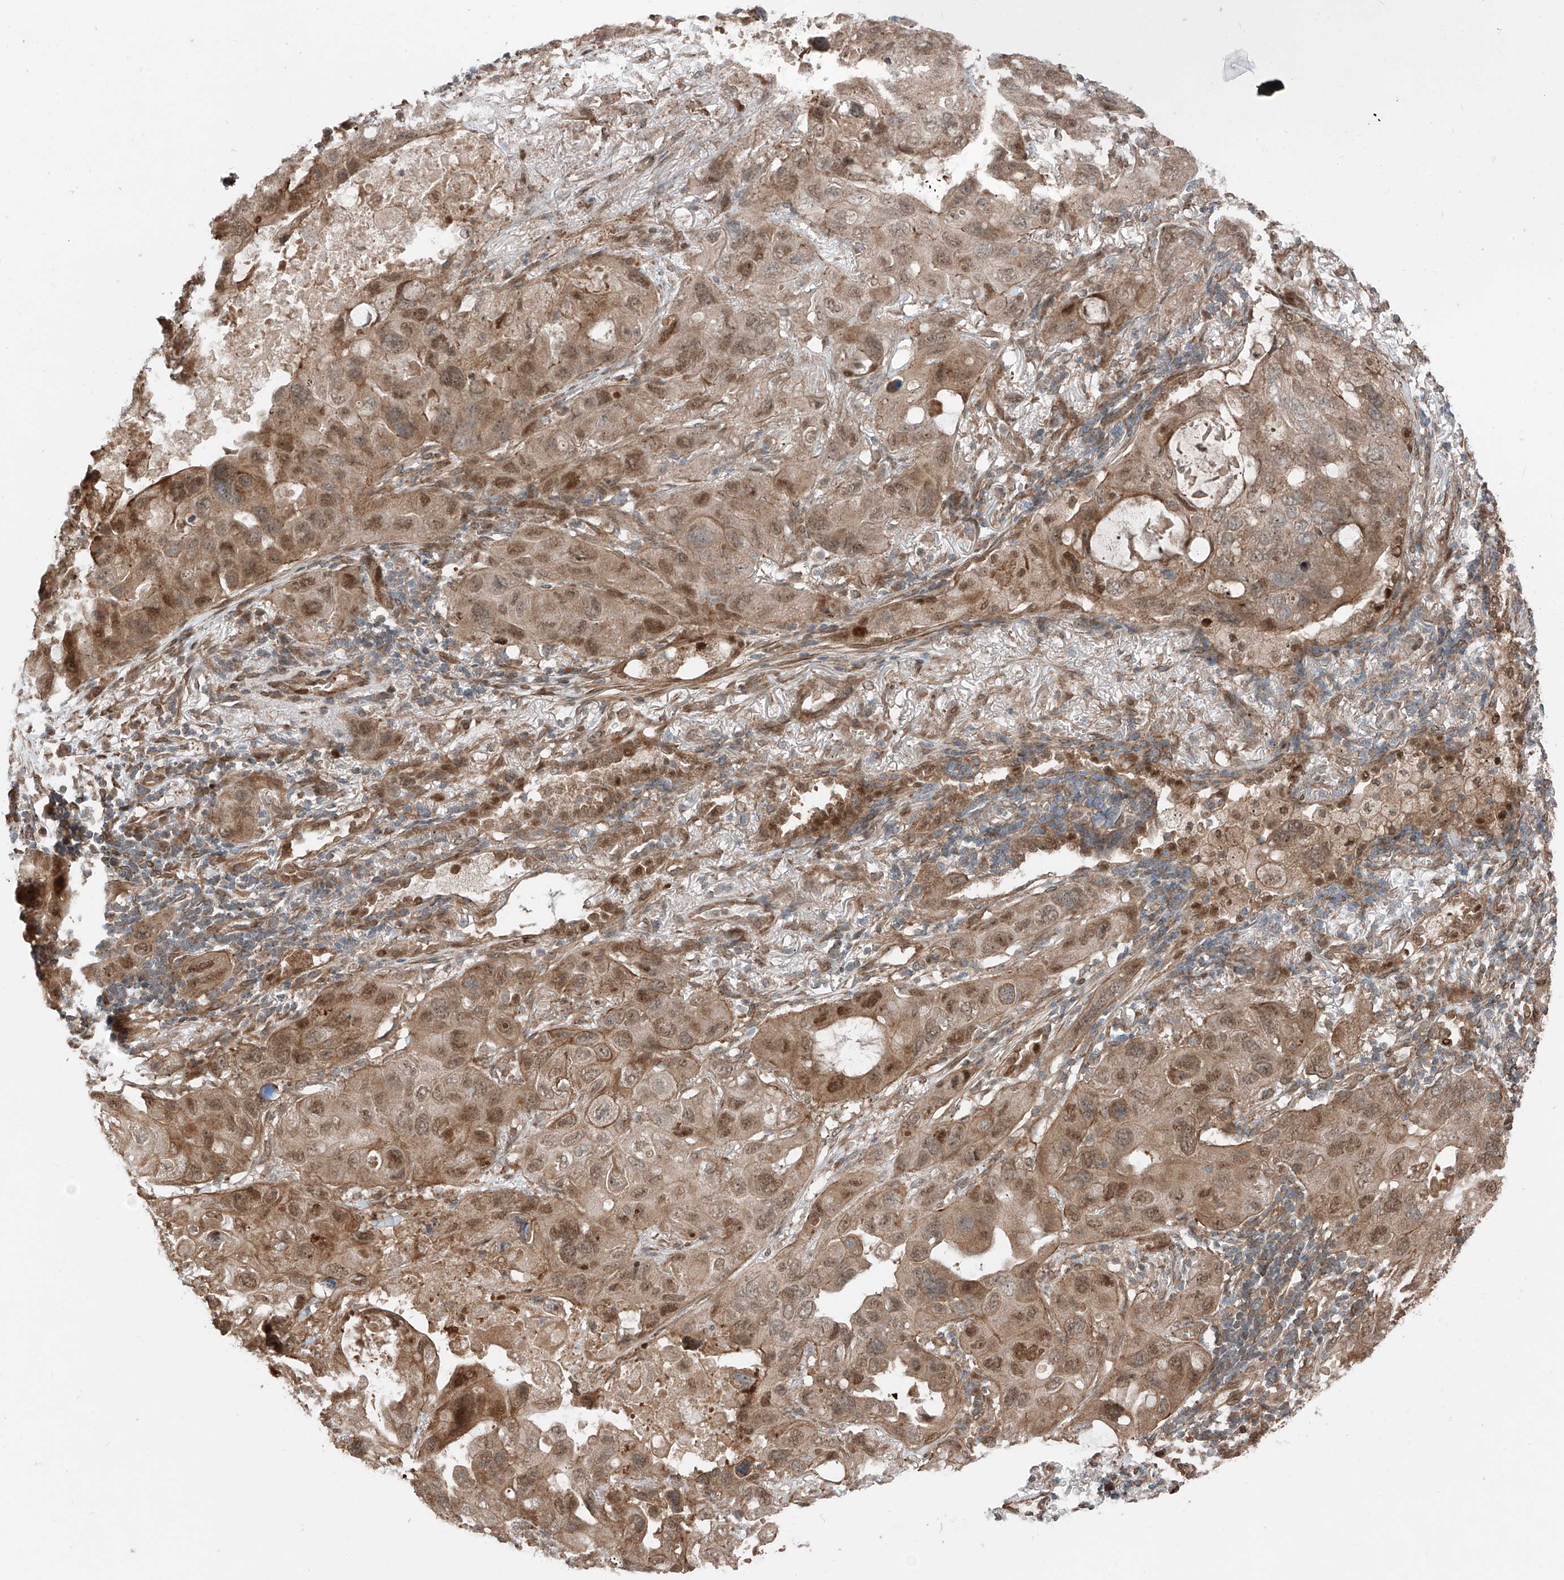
{"staining": {"intensity": "moderate", "quantity": ">75%", "location": "cytoplasmic/membranous,nuclear"}, "tissue": "lung cancer", "cell_type": "Tumor cells", "image_type": "cancer", "snomed": [{"axis": "morphology", "description": "Squamous cell carcinoma, NOS"}, {"axis": "topography", "description": "Lung"}], "caption": "DAB (3,3'-diaminobenzidine) immunohistochemical staining of human lung cancer shows moderate cytoplasmic/membranous and nuclear protein expression in approximately >75% of tumor cells.", "gene": "CEP162", "patient": {"sex": "female", "age": 73}}